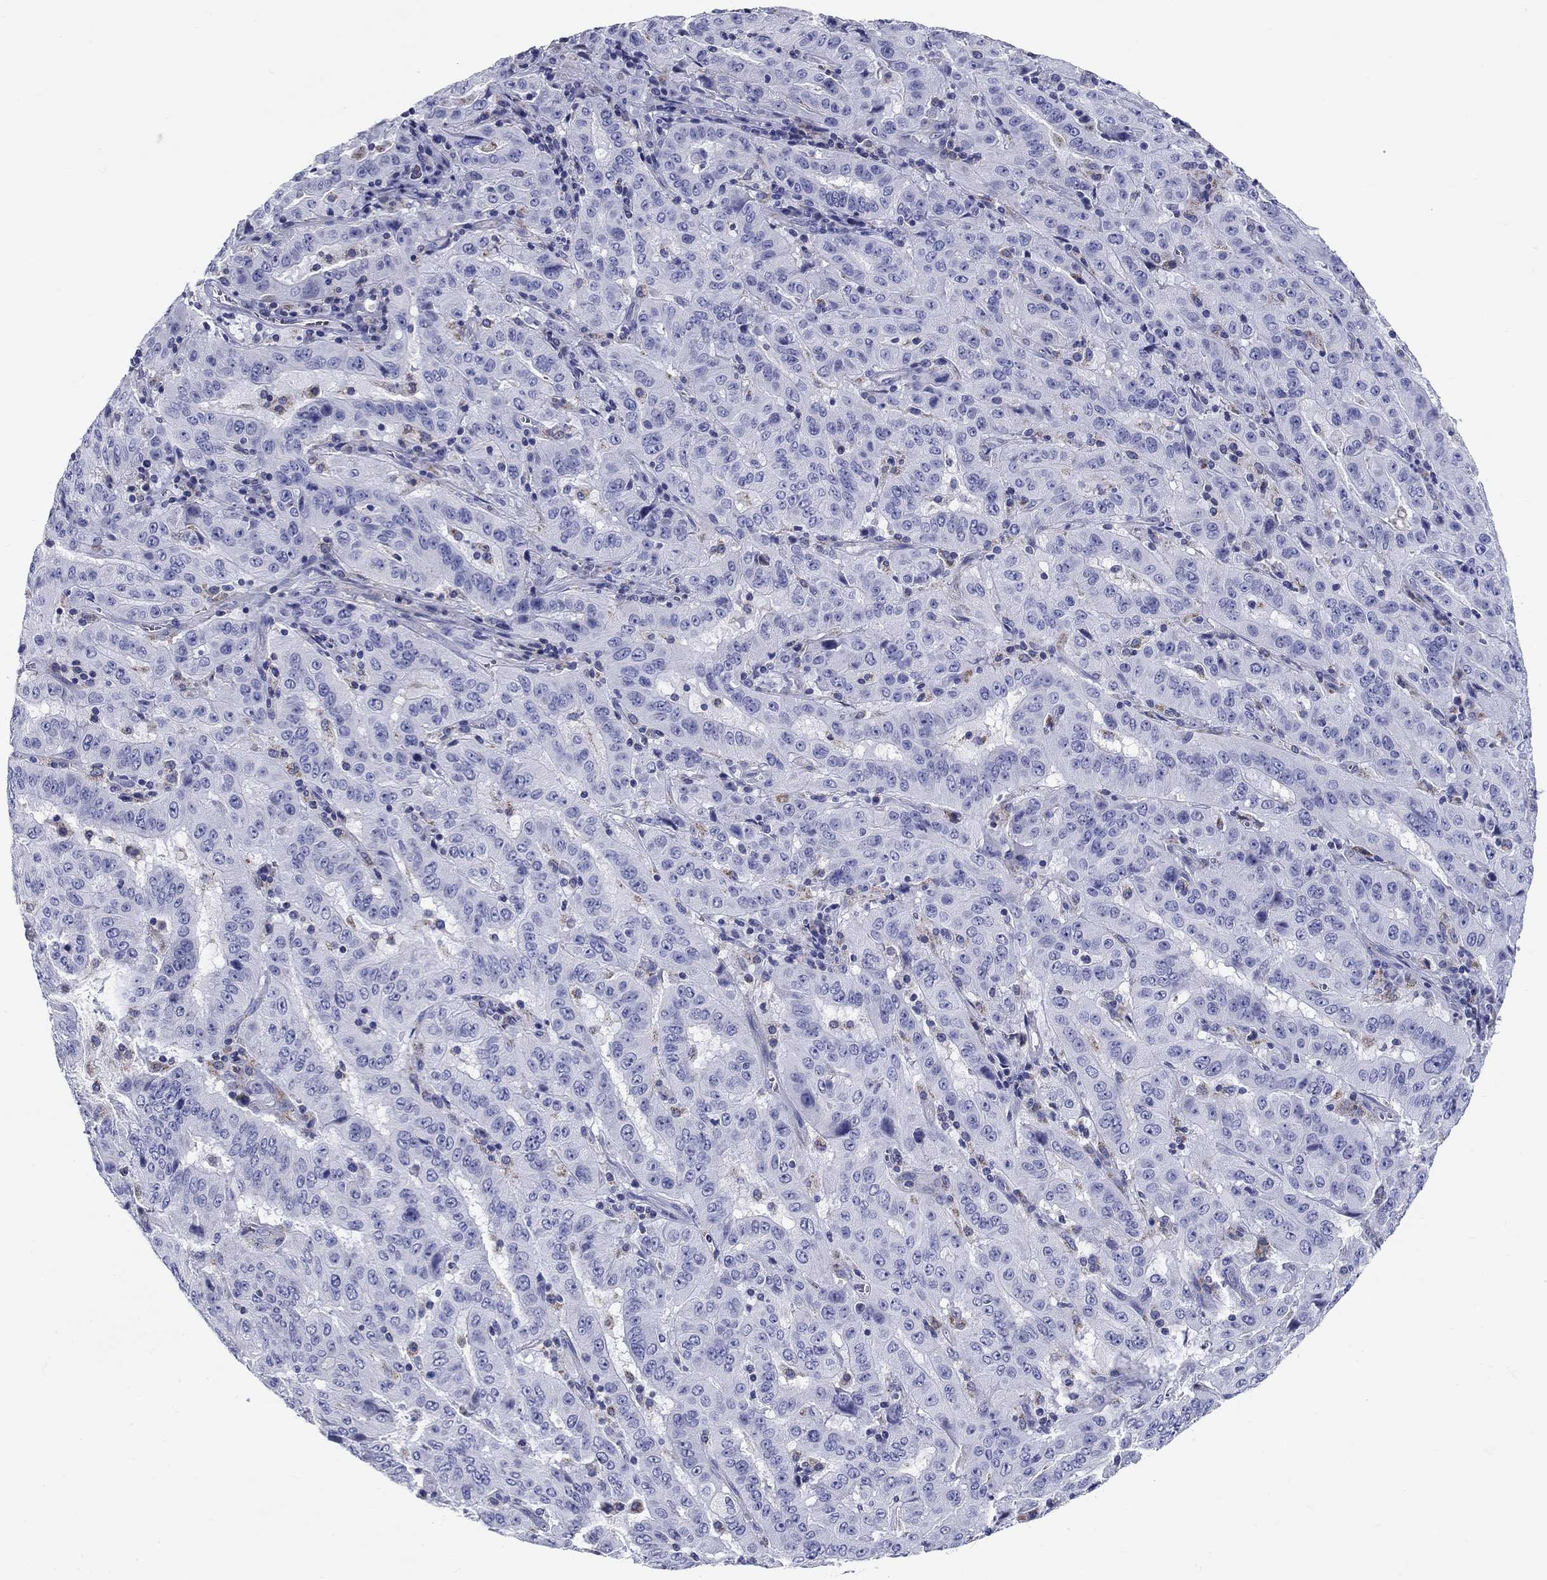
{"staining": {"intensity": "negative", "quantity": "none", "location": "none"}, "tissue": "pancreatic cancer", "cell_type": "Tumor cells", "image_type": "cancer", "snomed": [{"axis": "morphology", "description": "Adenocarcinoma, NOS"}, {"axis": "topography", "description": "Pancreas"}], "caption": "Pancreatic adenocarcinoma stained for a protein using IHC reveals no positivity tumor cells.", "gene": "UPB1", "patient": {"sex": "male", "age": 63}}